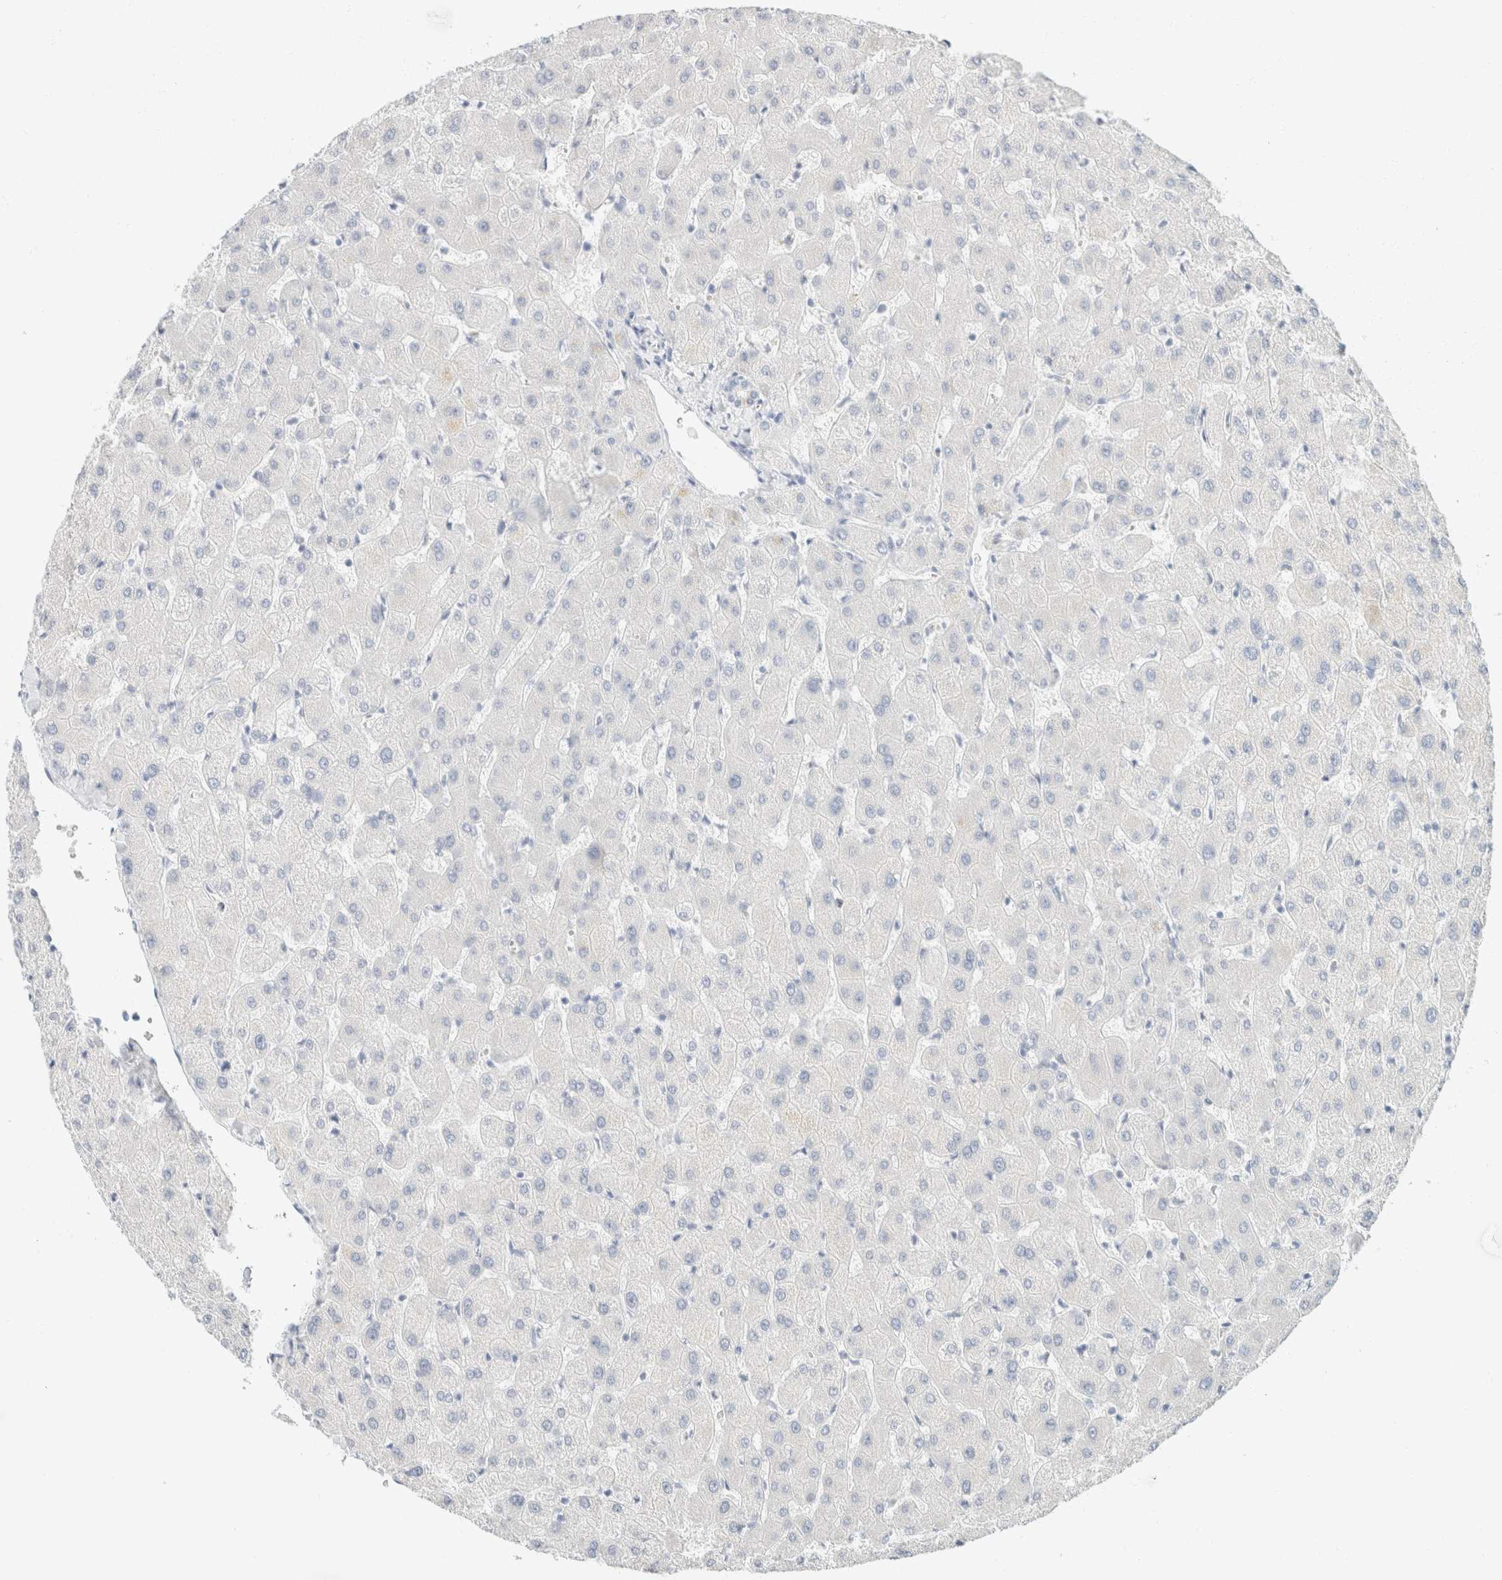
{"staining": {"intensity": "negative", "quantity": "none", "location": "none"}, "tissue": "liver", "cell_type": "Cholangiocytes", "image_type": "normal", "snomed": [{"axis": "morphology", "description": "Normal tissue, NOS"}, {"axis": "topography", "description": "Liver"}], "caption": "Human liver stained for a protein using immunohistochemistry exhibits no expression in cholangiocytes.", "gene": "KRT20", "patient": {"sex": "female", "age": 63}}